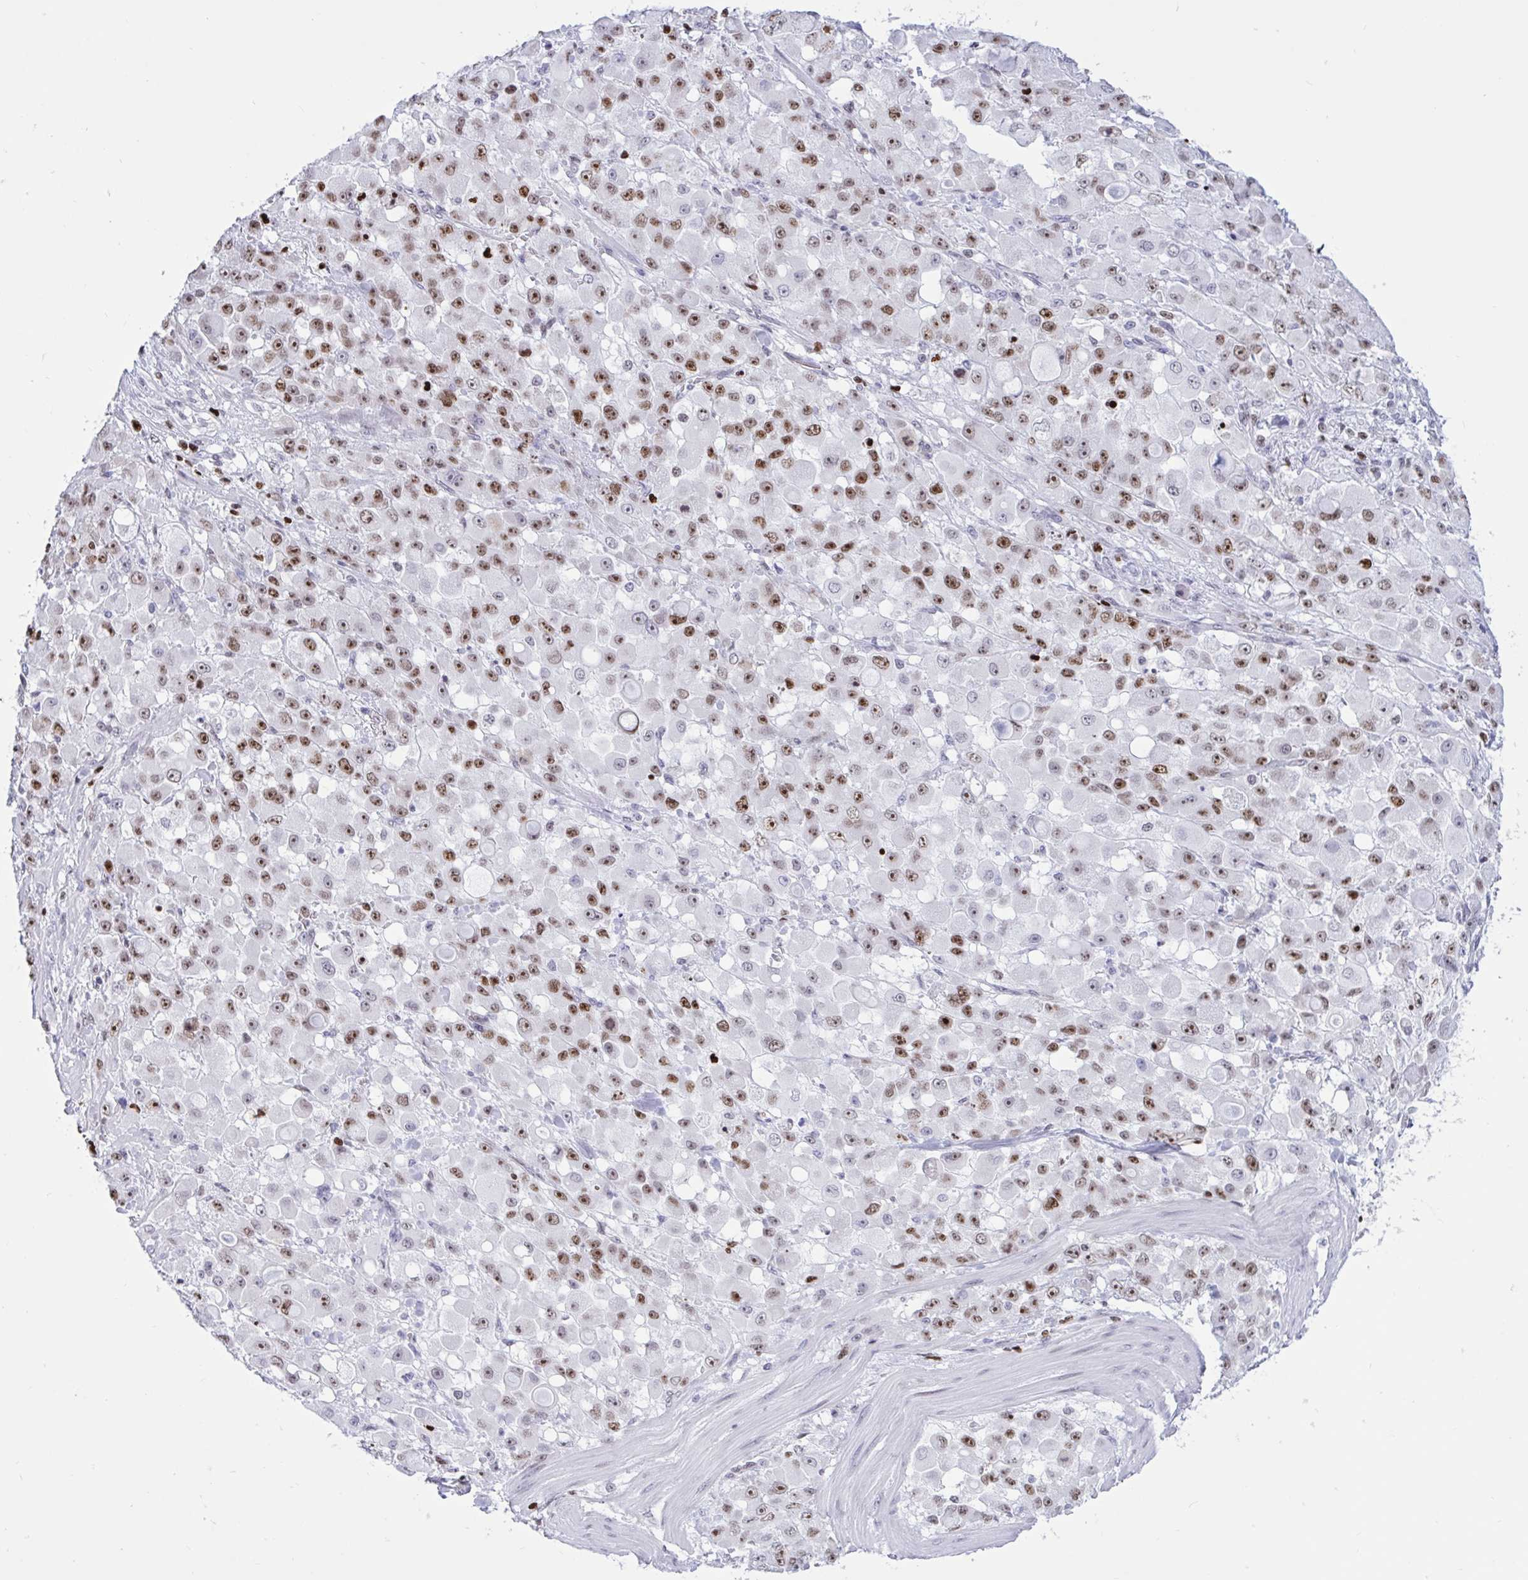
{"staining": {"intensity": "moderate", "quantity": "25%-75%", "location": "nuclear"}, "tissue": "stomach cancer", "cell_type": "Tumor cells", "image_type": "cancer", "snomed": [{"axis": "morphology", "description": "Adenocarcinoma, NOS"}, {"axis": "topography", "description": "Stomach"}], "caption": "Immunohistochemical staining of stomach adenocarcinoma demonstrates medium levels of moderate nuclear expression in approximately 25%-75% of tumor cells.", "gene": "HMGB2", "patient": {"sex": "female", "age": 76}}